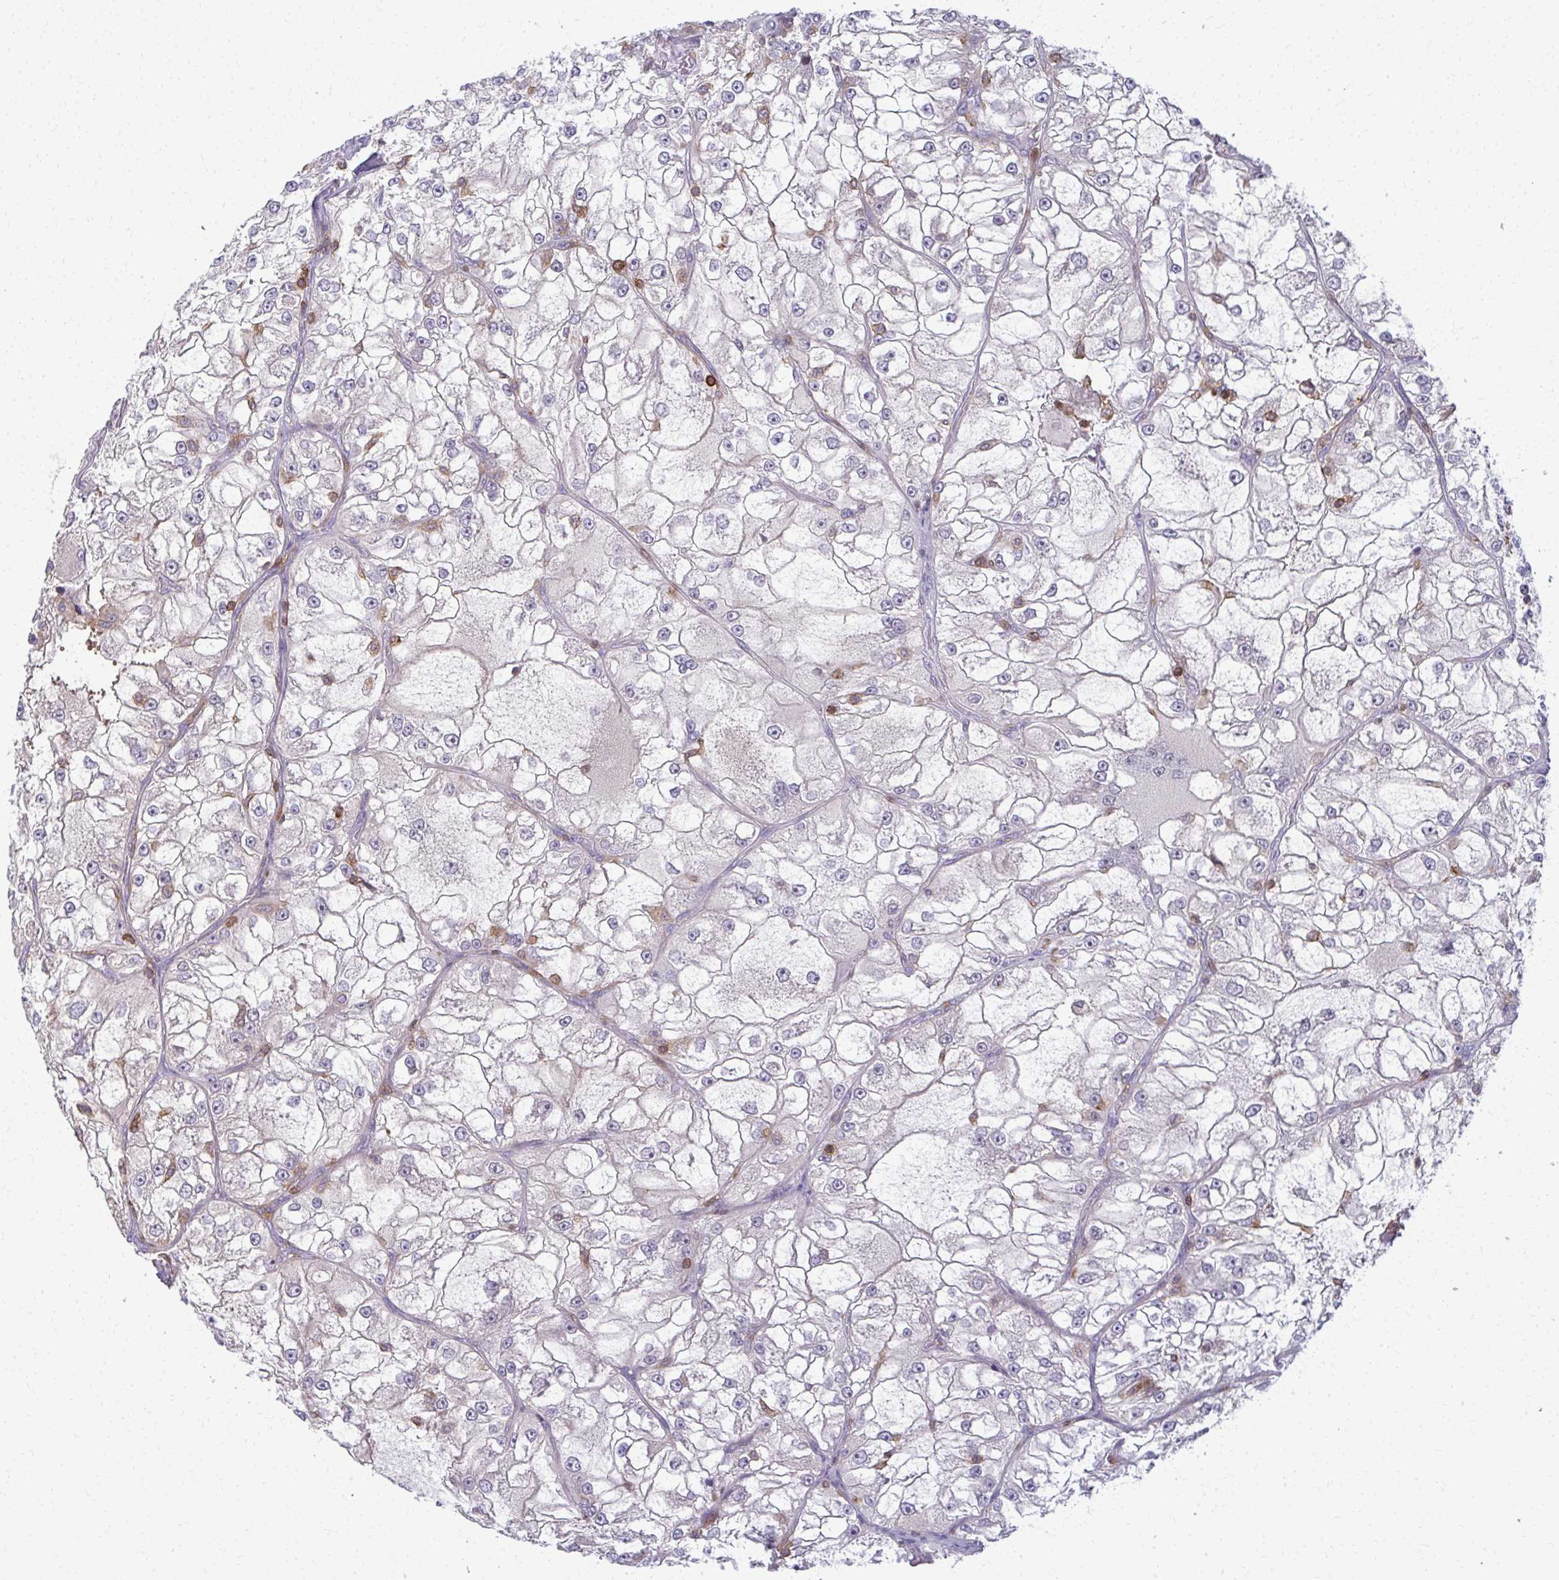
{"staining": {"intensity": "weak", "quantity": "25%-75%", "location": "cytoplasmic/membranous"}, "tissue": "renal cancer", "cell_type": "Tumor cells", "image_type": "cancer", "snomed": [{"axis": "morphology", "description": "Adenocarcinoma, NOS"}, {"axis": "topography", "description": "Kidney"}], "caption": "There is low levels of weak cytoplasmic/membranous positivity in tumor cells of adenocarcinoma (renal), as demonstrated by immunohistochemical staining (brown color).", "gene": "AP5M1", "patient": {"sex": "female", "age": 72}}